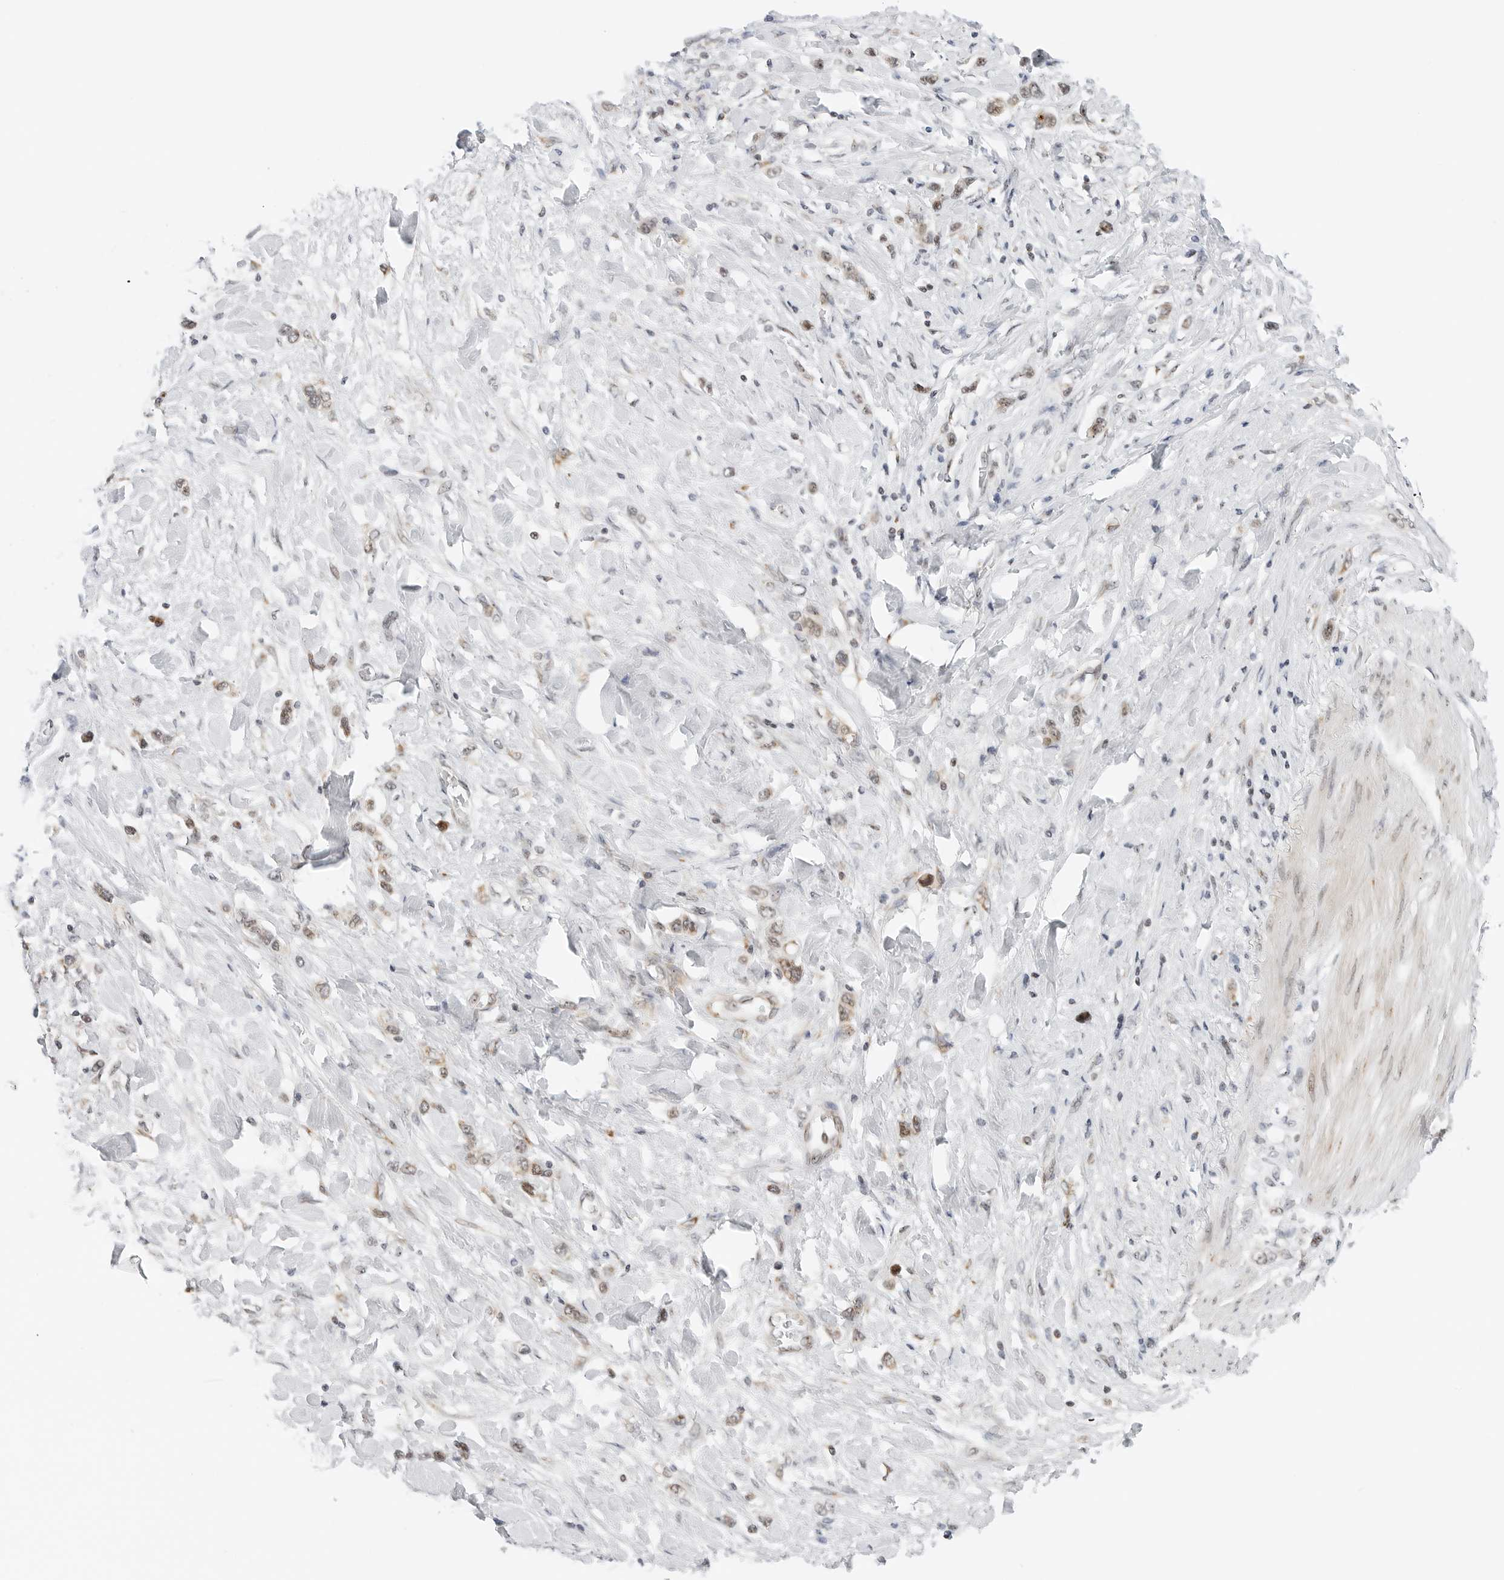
{"staining": {"intensity": "weak", "quantity": ">75%", "location": "nuclear"}, "tissue": "stomach cancer", "cell_type": "Tumor cells", "image_type": "cancer", "snomed": [{"axis": "morphology", "description": "Adenocarcinoma, NOS"}, {"axis": "topography", "description": "Stomach"}], "caption": "Protein expression analysis of human stomach cancer reveals weak nuclear staining in approximately >75% of tumor cells. (DAB IHC, brown staining for protein, blue staining for nuclei).", "gene": "RIMKLA", "patient": {"sex": "female", "age": 65}}